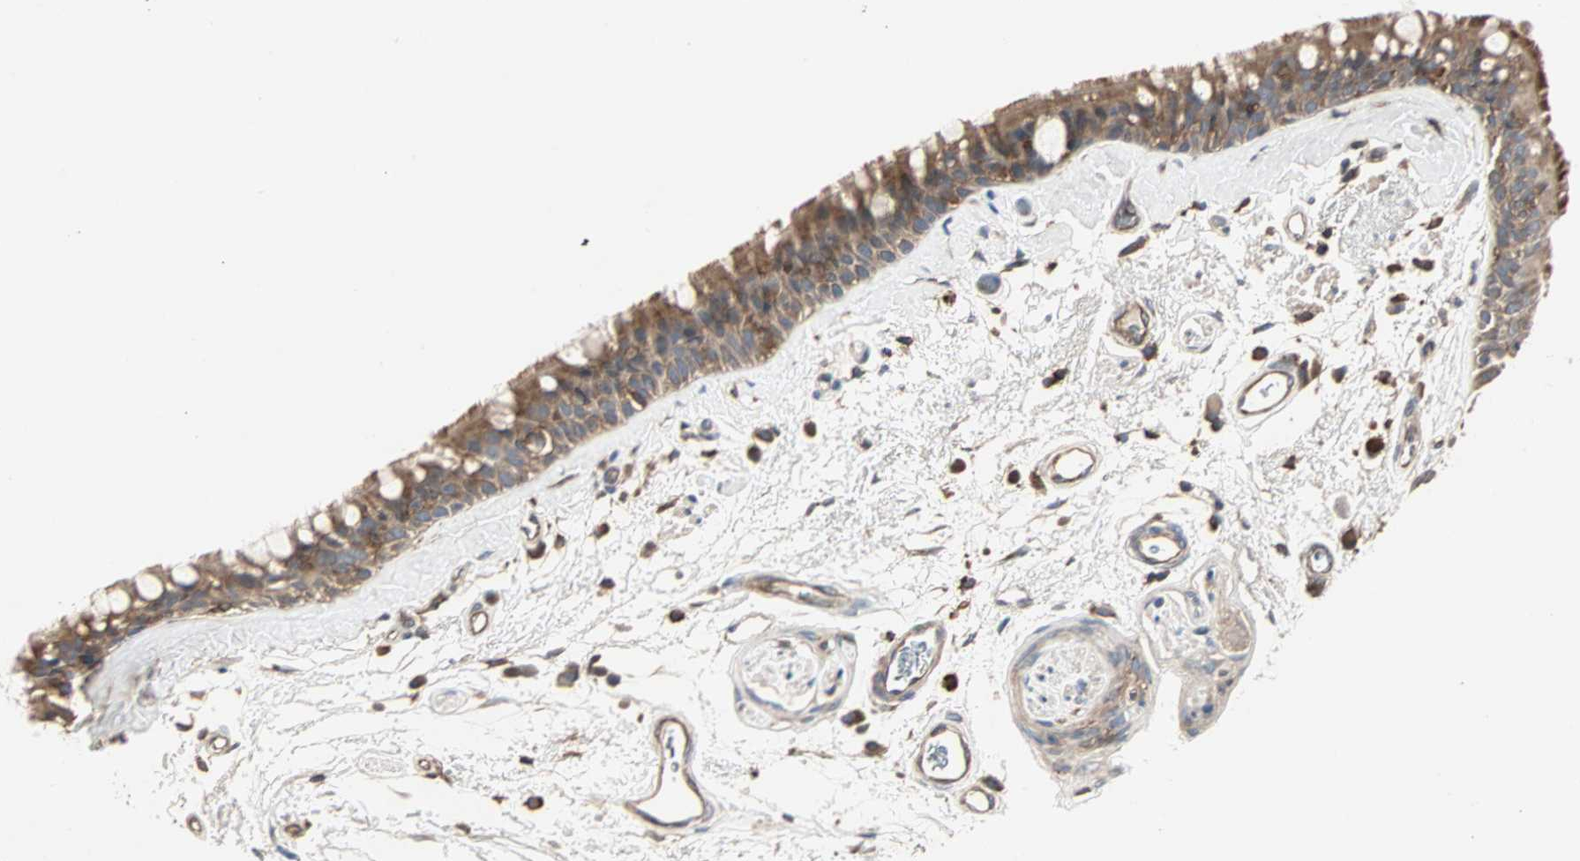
{"staining": {"intensity": "strong", "quantity": ">75%", "location": "cytoplasmic/membranous"}, "tissue": "bronchus", "cell_type": "Respiratory epithelial cells", "image_type": "normal", "snomed": [{"axis": "morphology", "description": "Normal tissue, NOS"}, {"axis": "morphology", "description": "Adenocarcinoma, NOS"}, {"axis": "topography", "description": "Bronchus"}, {"axis": "topography", "description": "Lung"}], "caption": "A high amount of strong cytoplasmic/membranous positivity is seen in approximately >75% of respiratory epithelial cells in normal bronchus.", "gene": "GNAI2", "patient": {"sex": "female", "age": 54}}